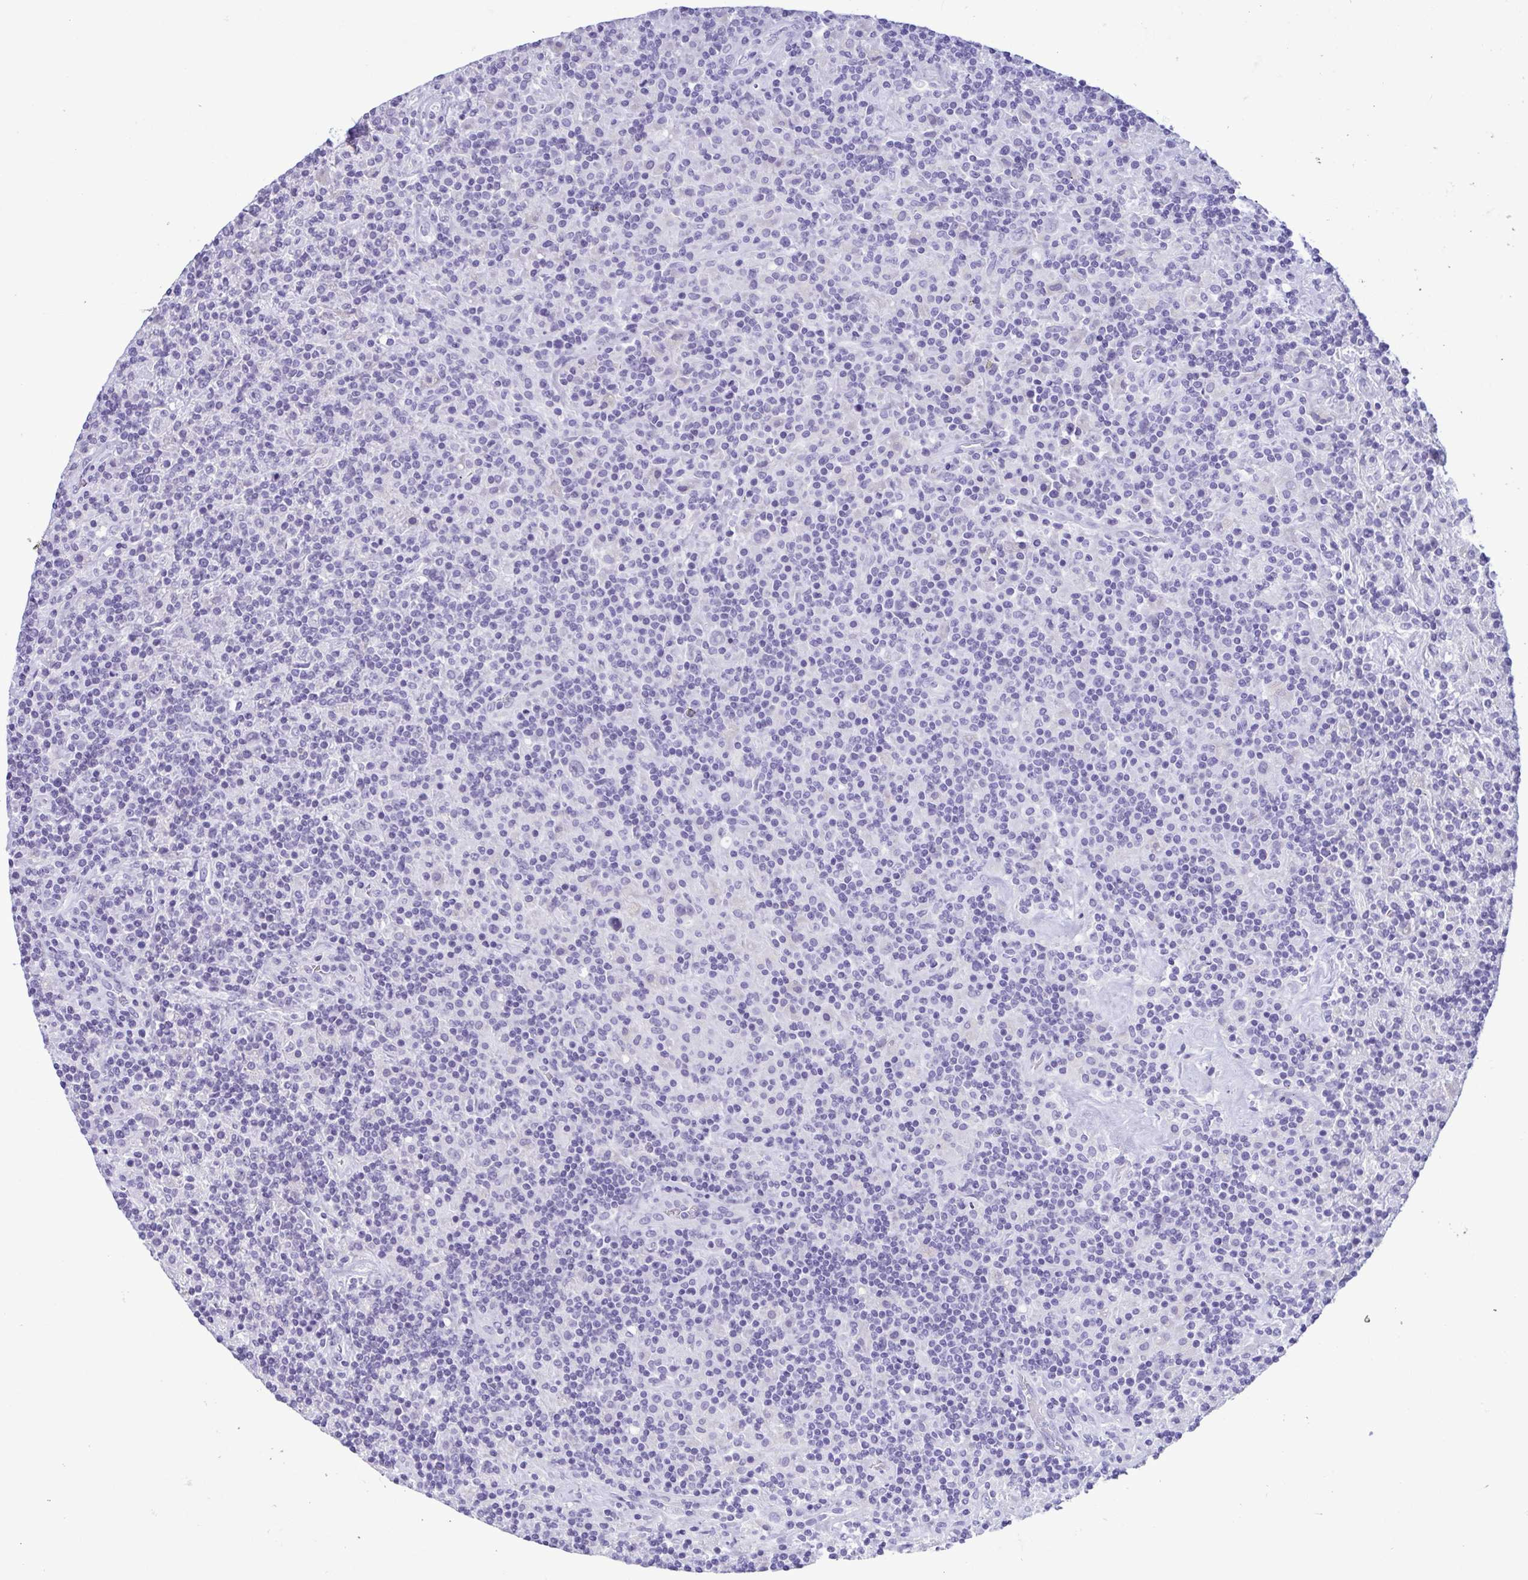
{"staining": {"intensity": "negative", "quantity": "none", "location": "none"}, "tissue": "lymphoma", "cell_type": "Tumor cells", "image_type": "cancer", "snomed": [{"axis": "morphology", "description": "Hodgkin's disease, NOS"}, {"axis": "topography", "description": "Lymph node"}], "caption": "Human Hodgkin's disease stained for a protein using immunohistochemistry (IHC) reveals no staining in tumor cells.", "gene": "SPATA16", "patient": {"sex": "male", "age": 70}}